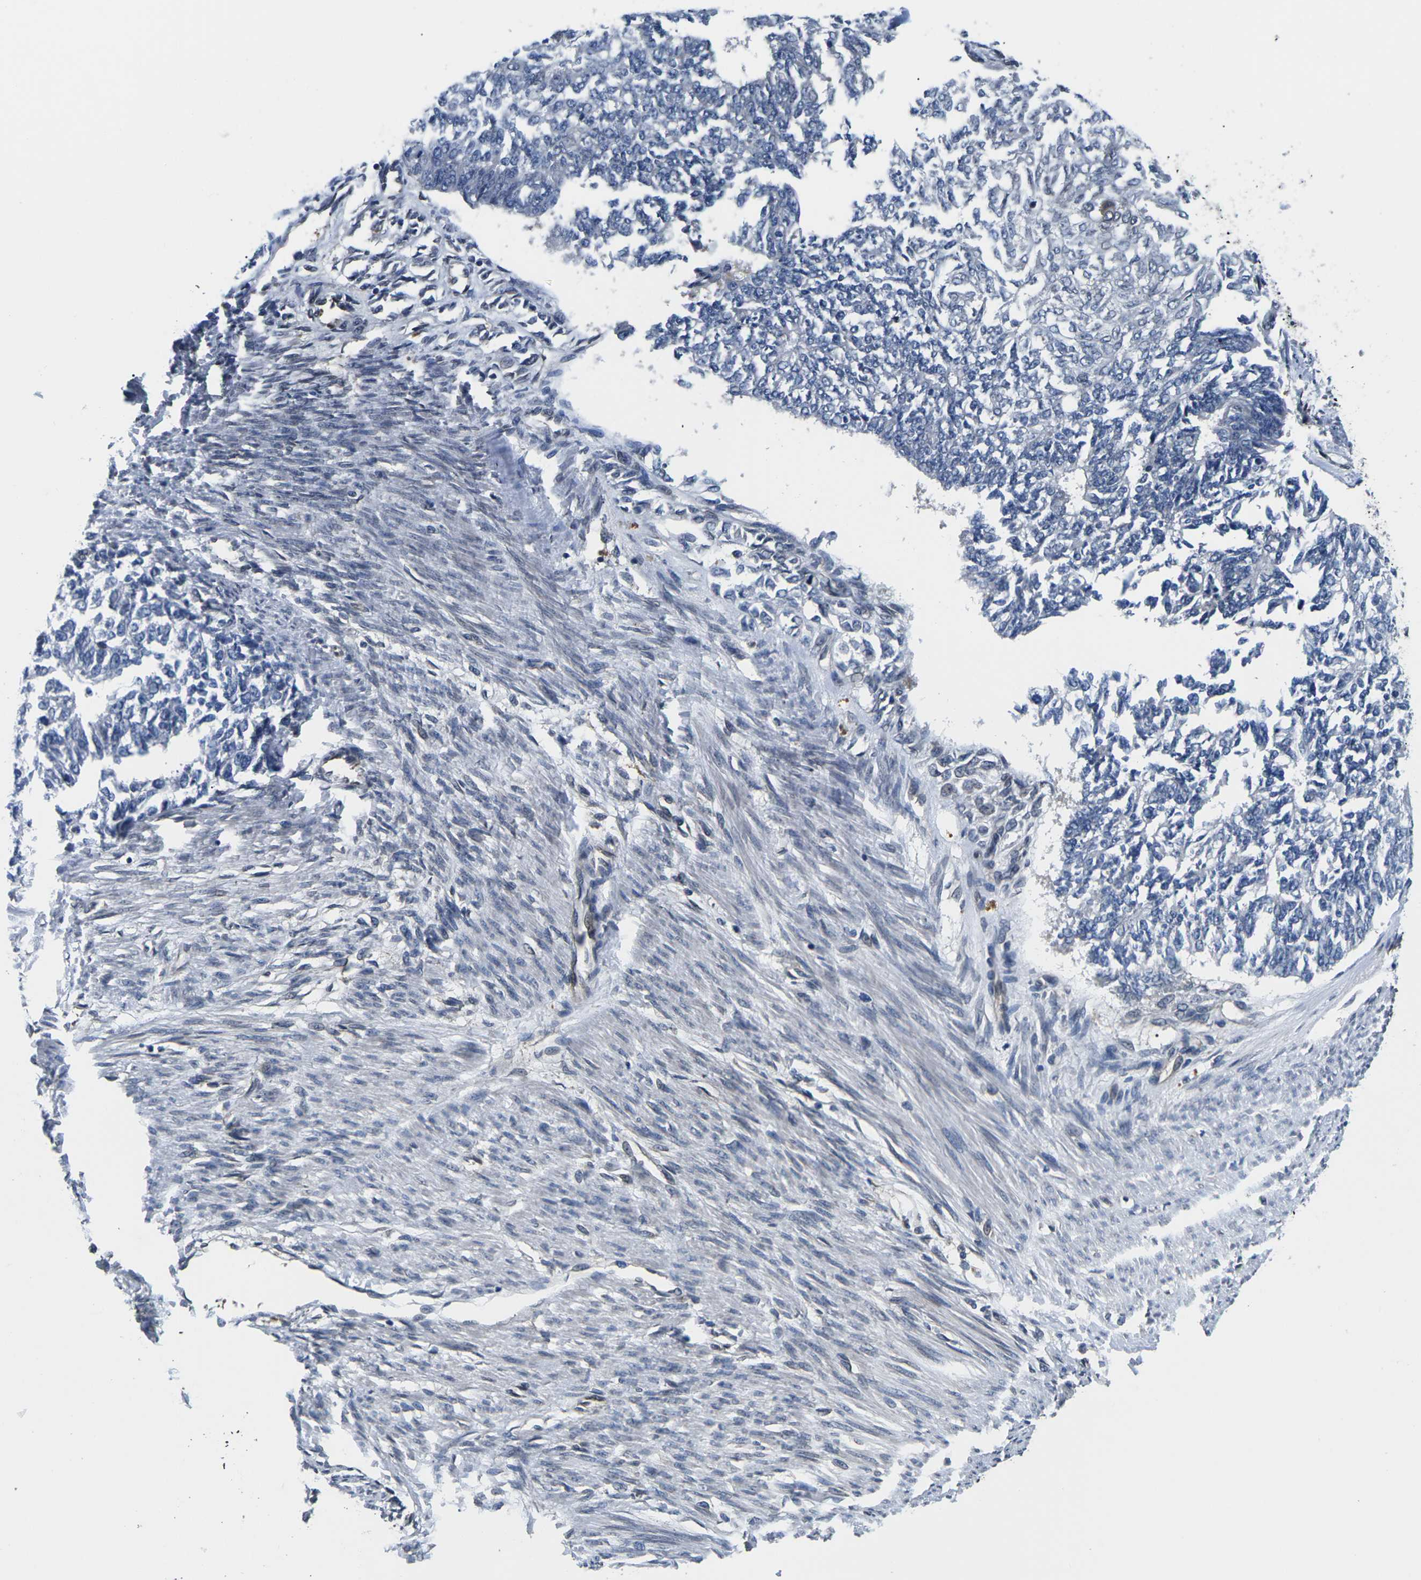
{"staining": {"intensity": "negative", "quantity": "none", "location": "none"}, "tissue": "endometrial cancer", "cell_type": "Tumor cells", "image_type": "cancer", "snomed": [{"axis": "morphology", "description": "Adenocarcinoma, NOS"}, {"axis": "topography", "description": "Endometrium"}], "caption": "IHC histopathology image of neoplastic tissue: endometrial cancer (adenocarcinoma) stained with DAB displays no significant protein expression in tumor cells. (DAB immunohistochemistry with hematoxylin counter stain).", "gene": "SNX10", "patient": {"sex": "female", "age": 32}}